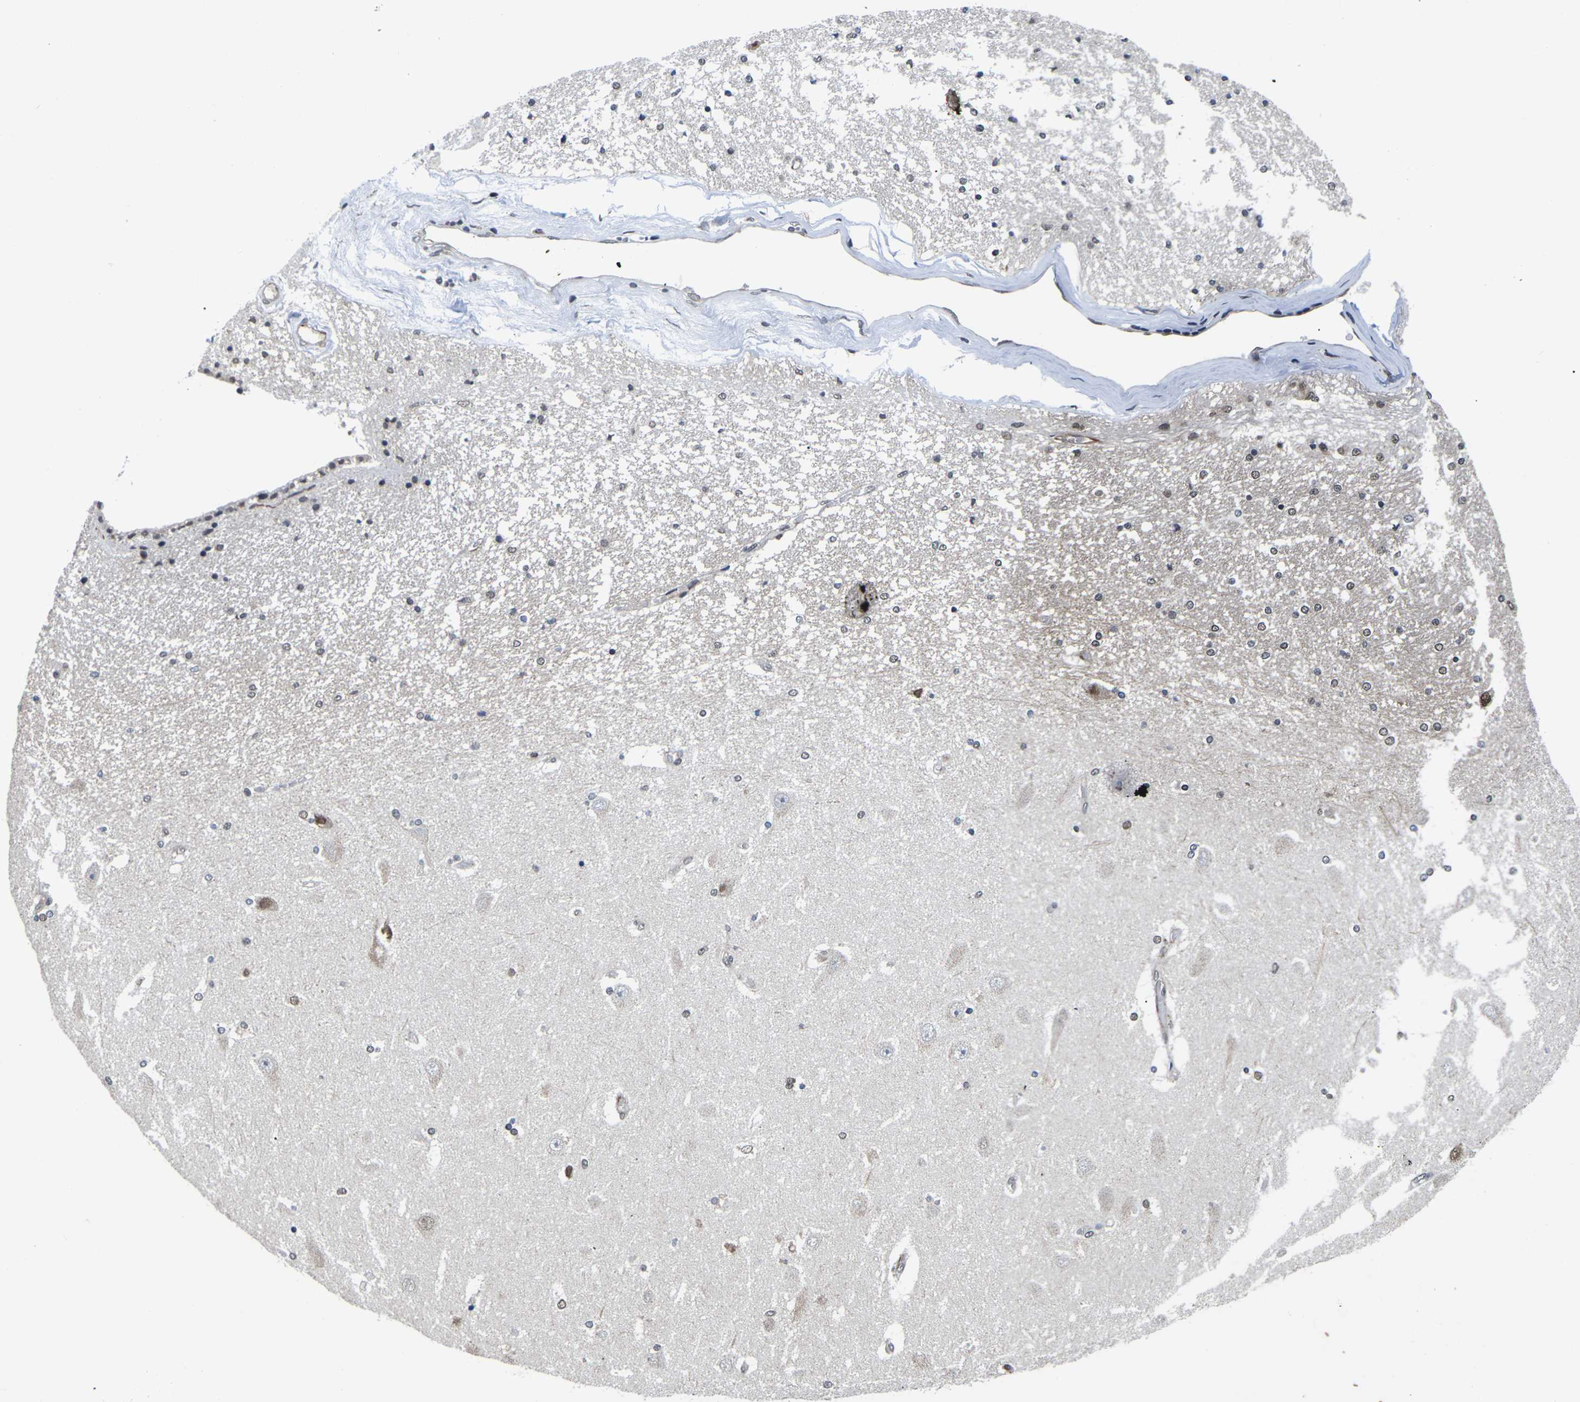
{"staining": {"intensity": "moderate", "quantity": "<25%", "location": "nuclear"}, "tissue": "hippocampus", "cell_type": "Glial cells", "image_type": "normal", "snomed": [{"axis": "morphology", "description": "Normal tissue, NOS"}, {"axis": "topography", "description": "Hippocampus"}], "caption": "Glial cells show low levels of moderate nuclear staining in about <25% of cells in unremarkable human hippocampus.", "gene": "CCNE1", "patient": {"sex": "female", "age": 54}}